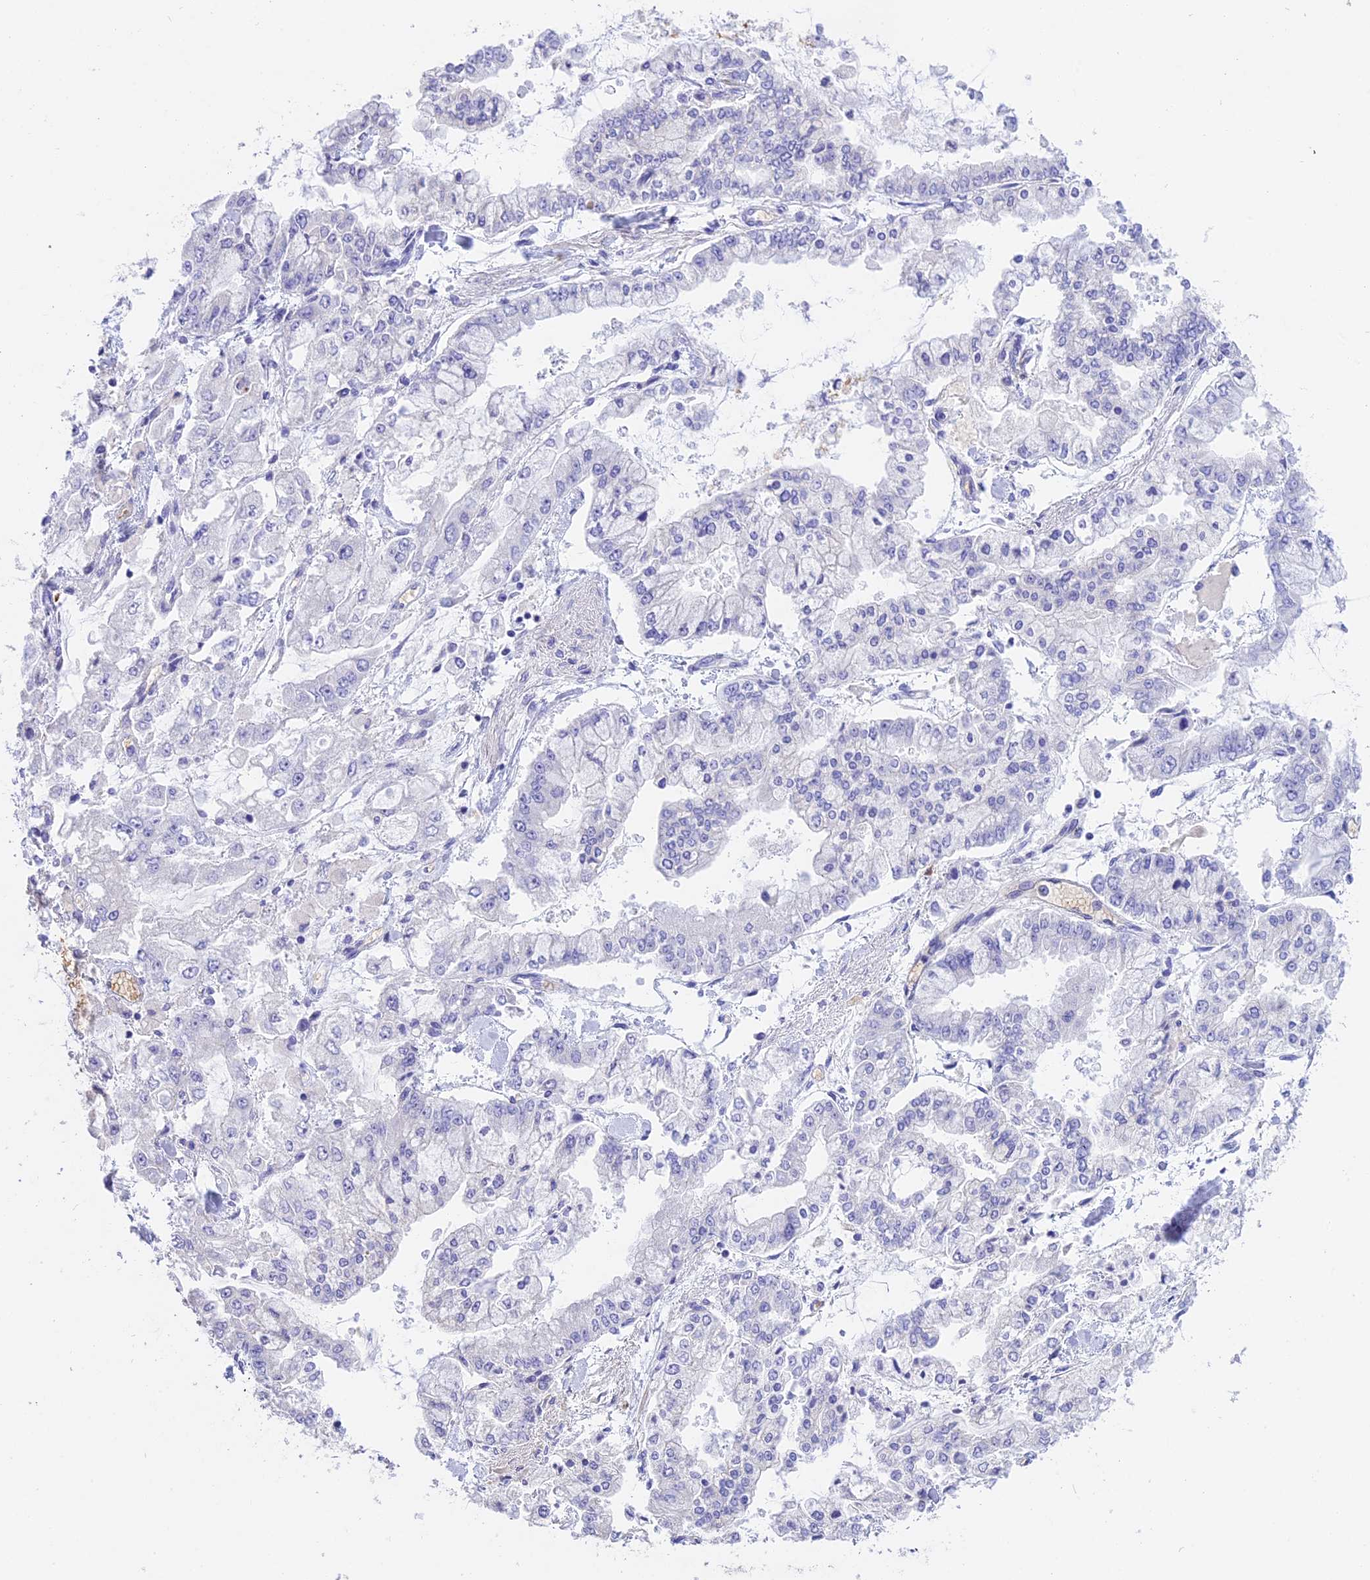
{"staining": {"intensity": "negative", "quantity": "none", "location": "none"}, "tissue": "stomach cancer", "cell_type": "Tumor cells", "image_type": "cancer", "snomed": [{"axis": "morphology", "description": "Normal tissue, NOS"}, {"axis": "morphology", "description": "Adenocarcinoma, NOS"}, {"axis": "topography", "description": "Stomach, upper"}, {"axis": "topography", "description": "Stomach"}], "caption": "Immunohistochemistry micrograph of stomach cancer (adenocarcinoma) stained for a protein (brown), which reveals no expression in tumor cells. The staining is performed using DAB (3,3'-diaminobenzidine) brown chromogen with nuclei counter-stained in using hematoxylin.", "gene": "TNNC2", "patient": {"sex": "male", "age": 76}}